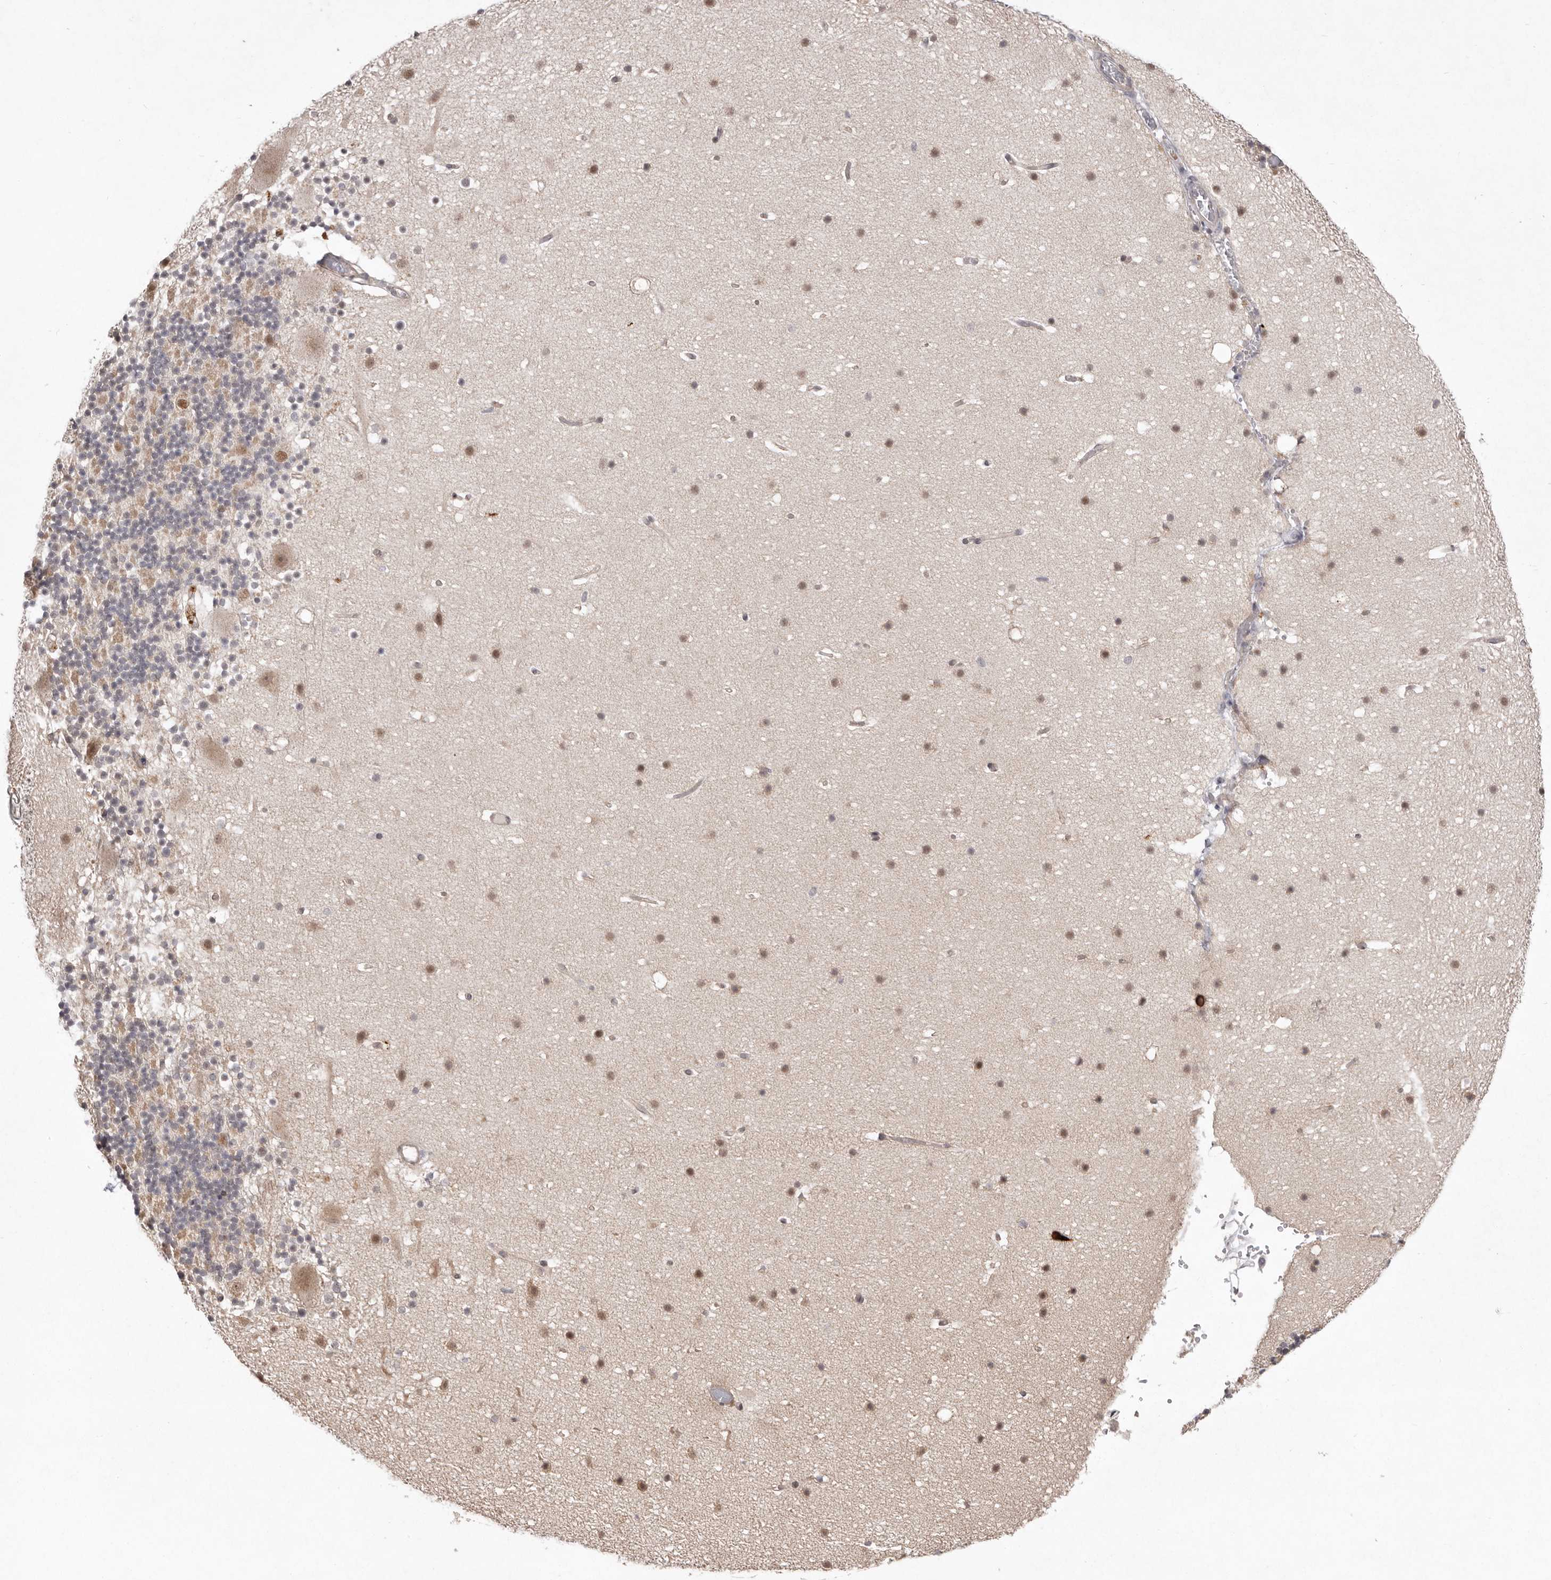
{"staining": {"intensity": "weak", "quantity": "25%-75%", "location": "cytoplasmic/membranous"}, "tissue": "cerebellum", "cell_type": "Cells in granular layer", "image_type": "normal", "snomed": [{"axis": "morphology", "description": "Normal tissue, NOS"}, {"axis": "topography", "description": "Cerebellum"}], "caption": "The immunohistochemical stain shows weak cytoplasmic/membranous staining in cells in granular layer of normal cerebellum. Nuclei are stained in blue.", "gene": "NSUN4", "patient": {"sex": "male", "age": 57}}